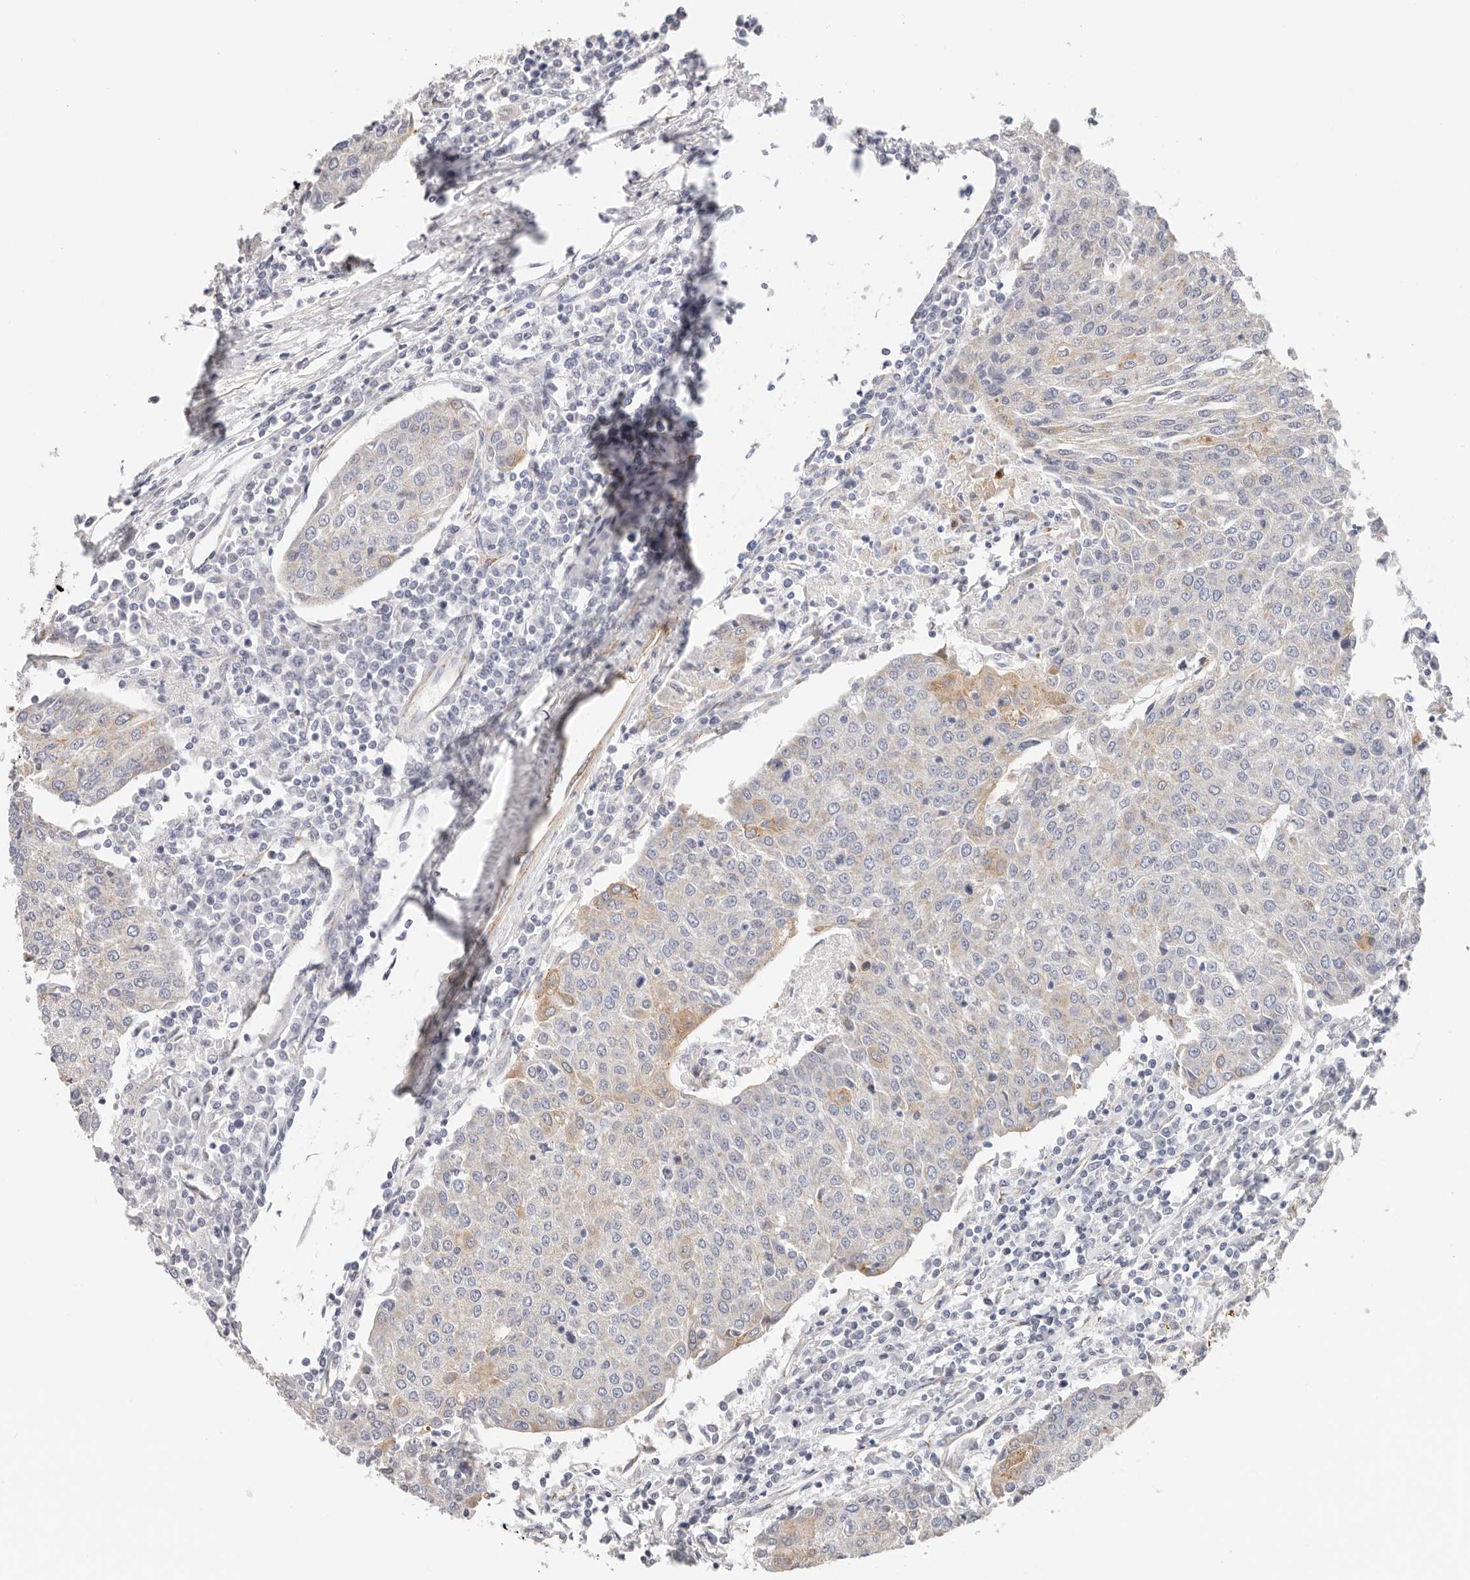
{"staining": {"intensity": "moderate", "quantity": "<25%", "location": "cytoplasmic/membranous"}, "tissue": "urothelial cancer", "cell_type": "Tumor cells", "image_type": "cancer", "snomed": [{"axis": "morphology", "description": "Urothelial carcinoma, High grade"}, {"axis": "topography", "description": "Urinary bladder"}], "caption": "Human urothelial cancer stained for a protein (brown) reveals moderate cytoplasmic/membranous positive staining in approximately <25% of tumor cells.", "gene": "AFDN", "patient": {"sex": "female", "age": 85}}